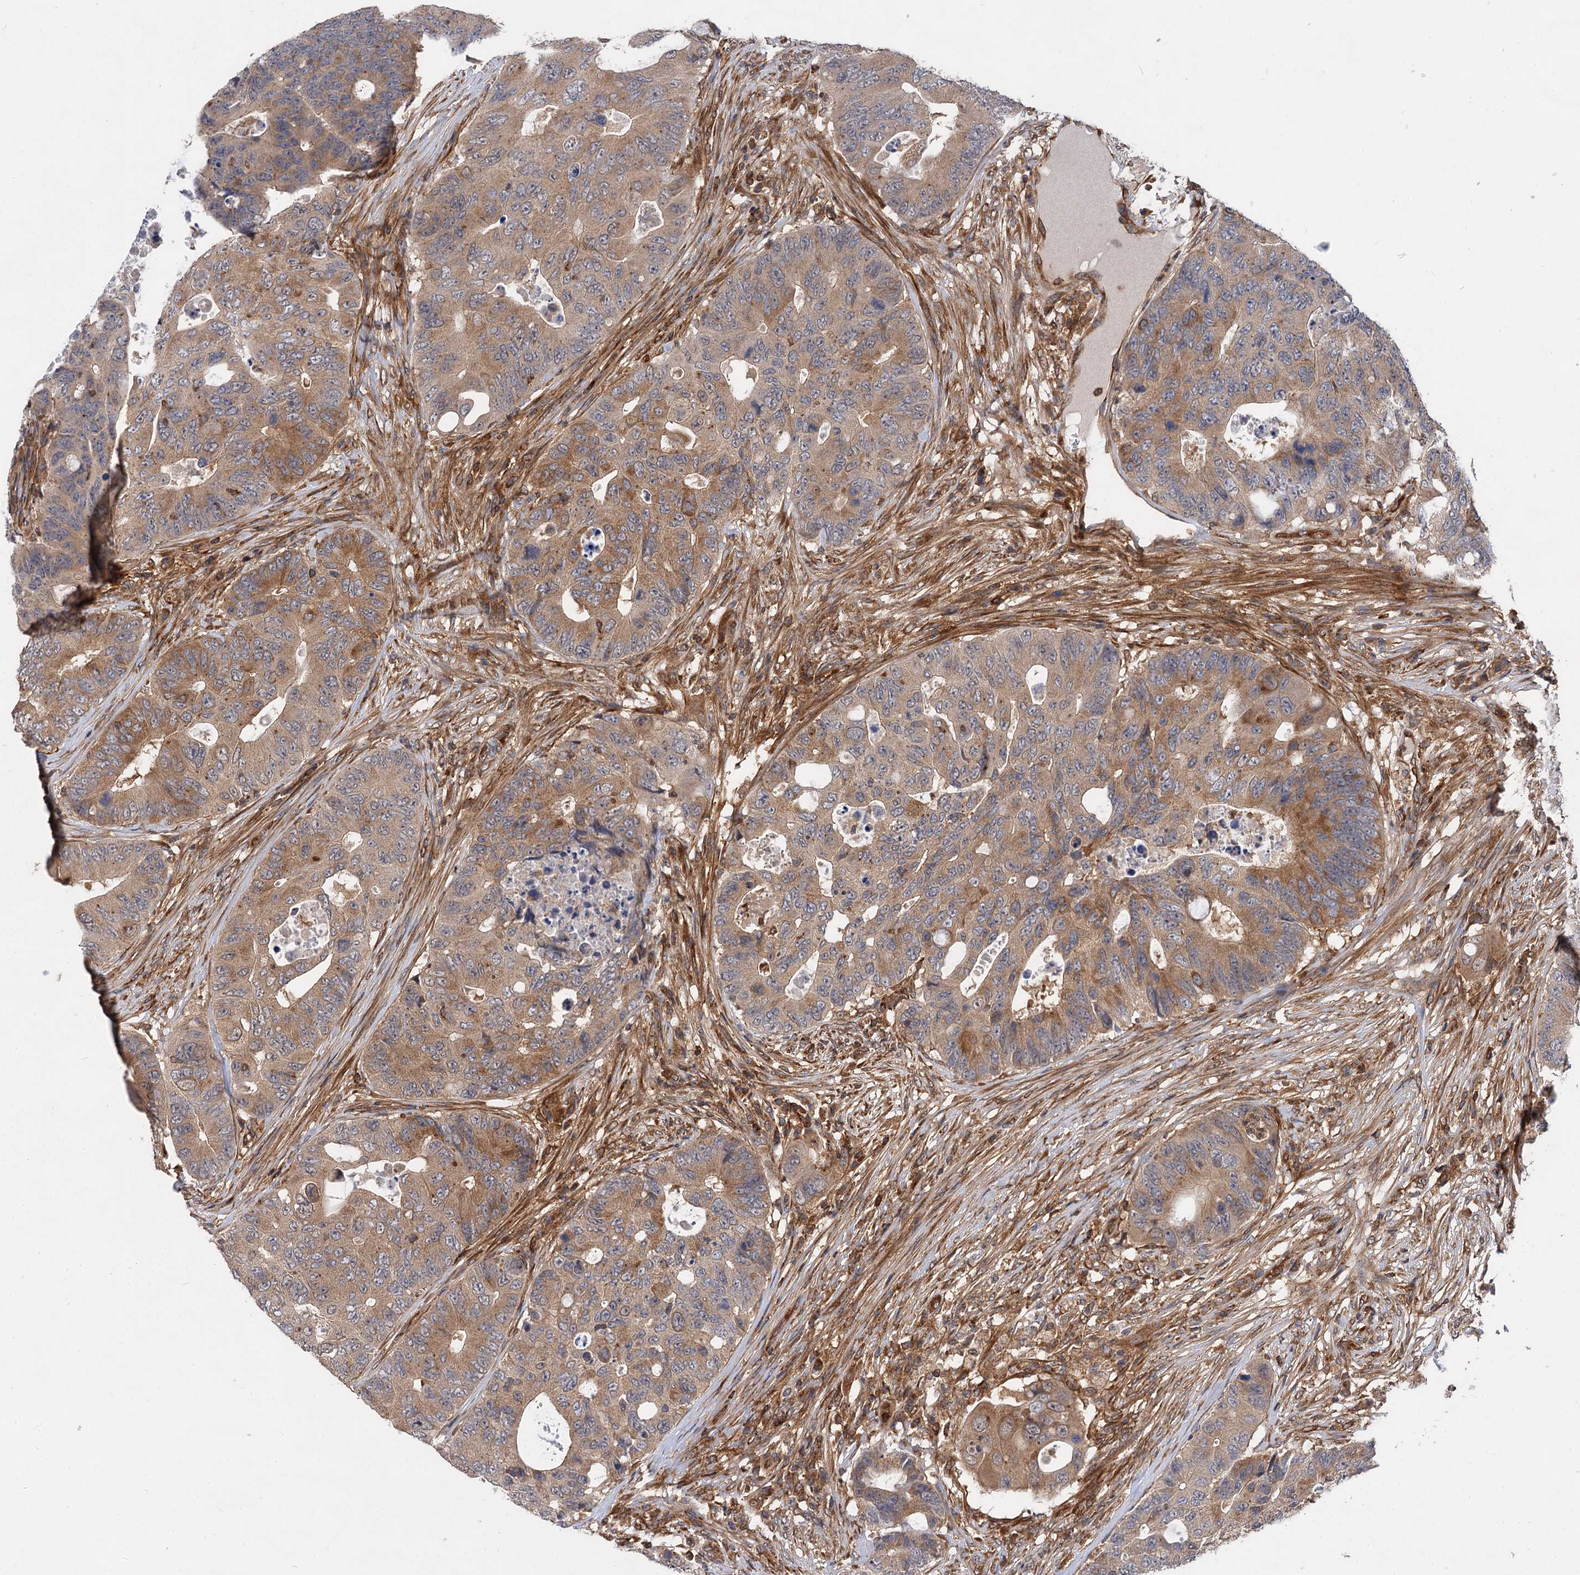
{"staining": {"intensity": "moderate", "quantity": "25%-75%", "location": "cytoplasmic/membranous"}, "tissue": "colorectal cancer", "cell_type": "Tumor cells", "image_type": "cancer", "snomed": [{"axis": "morphology", "description": "Adenocarcinoma, NOS"}, {"axis": "topography", "description": "Colon"}], "caption": "This micrograph shows IHC staining of human colorectal cancer (adenocarcinoma), with medium moderate cytoplasmic/membranous expression in about 25%-75% of tumor cells.", "gene": "PACS1", "patient": {"sex": "male", "age": 71}}